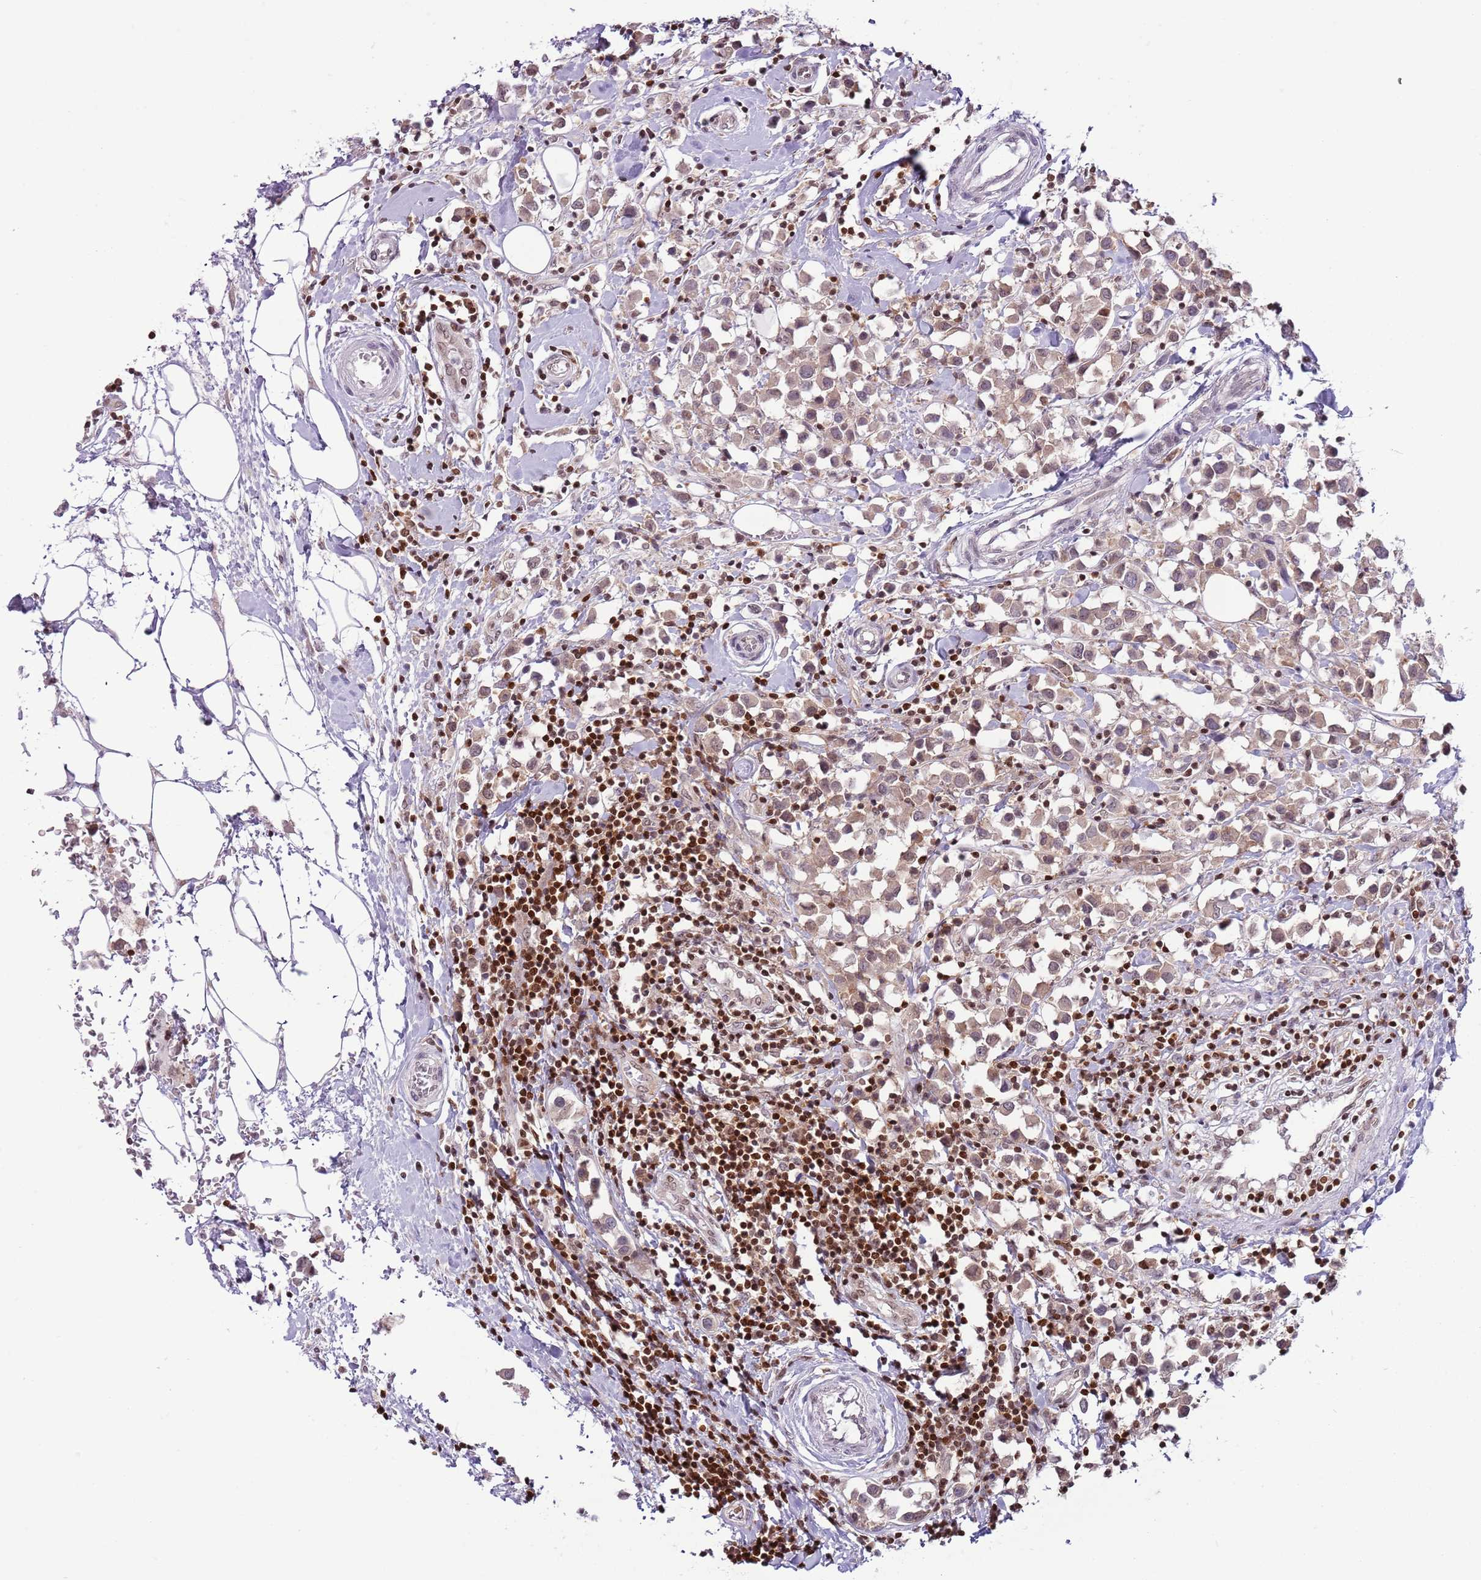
{"staining": {"intensity": "weak", "quantity": ">75%", "location": "cytoplasmic/membranous,nuclear"}, "tissue": "breast cancer", "cell_type": "Tumor cells", "image_type": "cancer", "snomed": [{"axis": "morphology", "description": "Duct carcinoma"}, {"axis": "topography", "description": "Breast"}], "caption": "Human breast invasive ductal carcinoma stained with a brown dye shows weak cytoplasmic/membranous and nuclear positive staining in approximately >75% of tumor cells.", "gene": "SELENOH", "patient": {"sex": "female", "age": 61}}